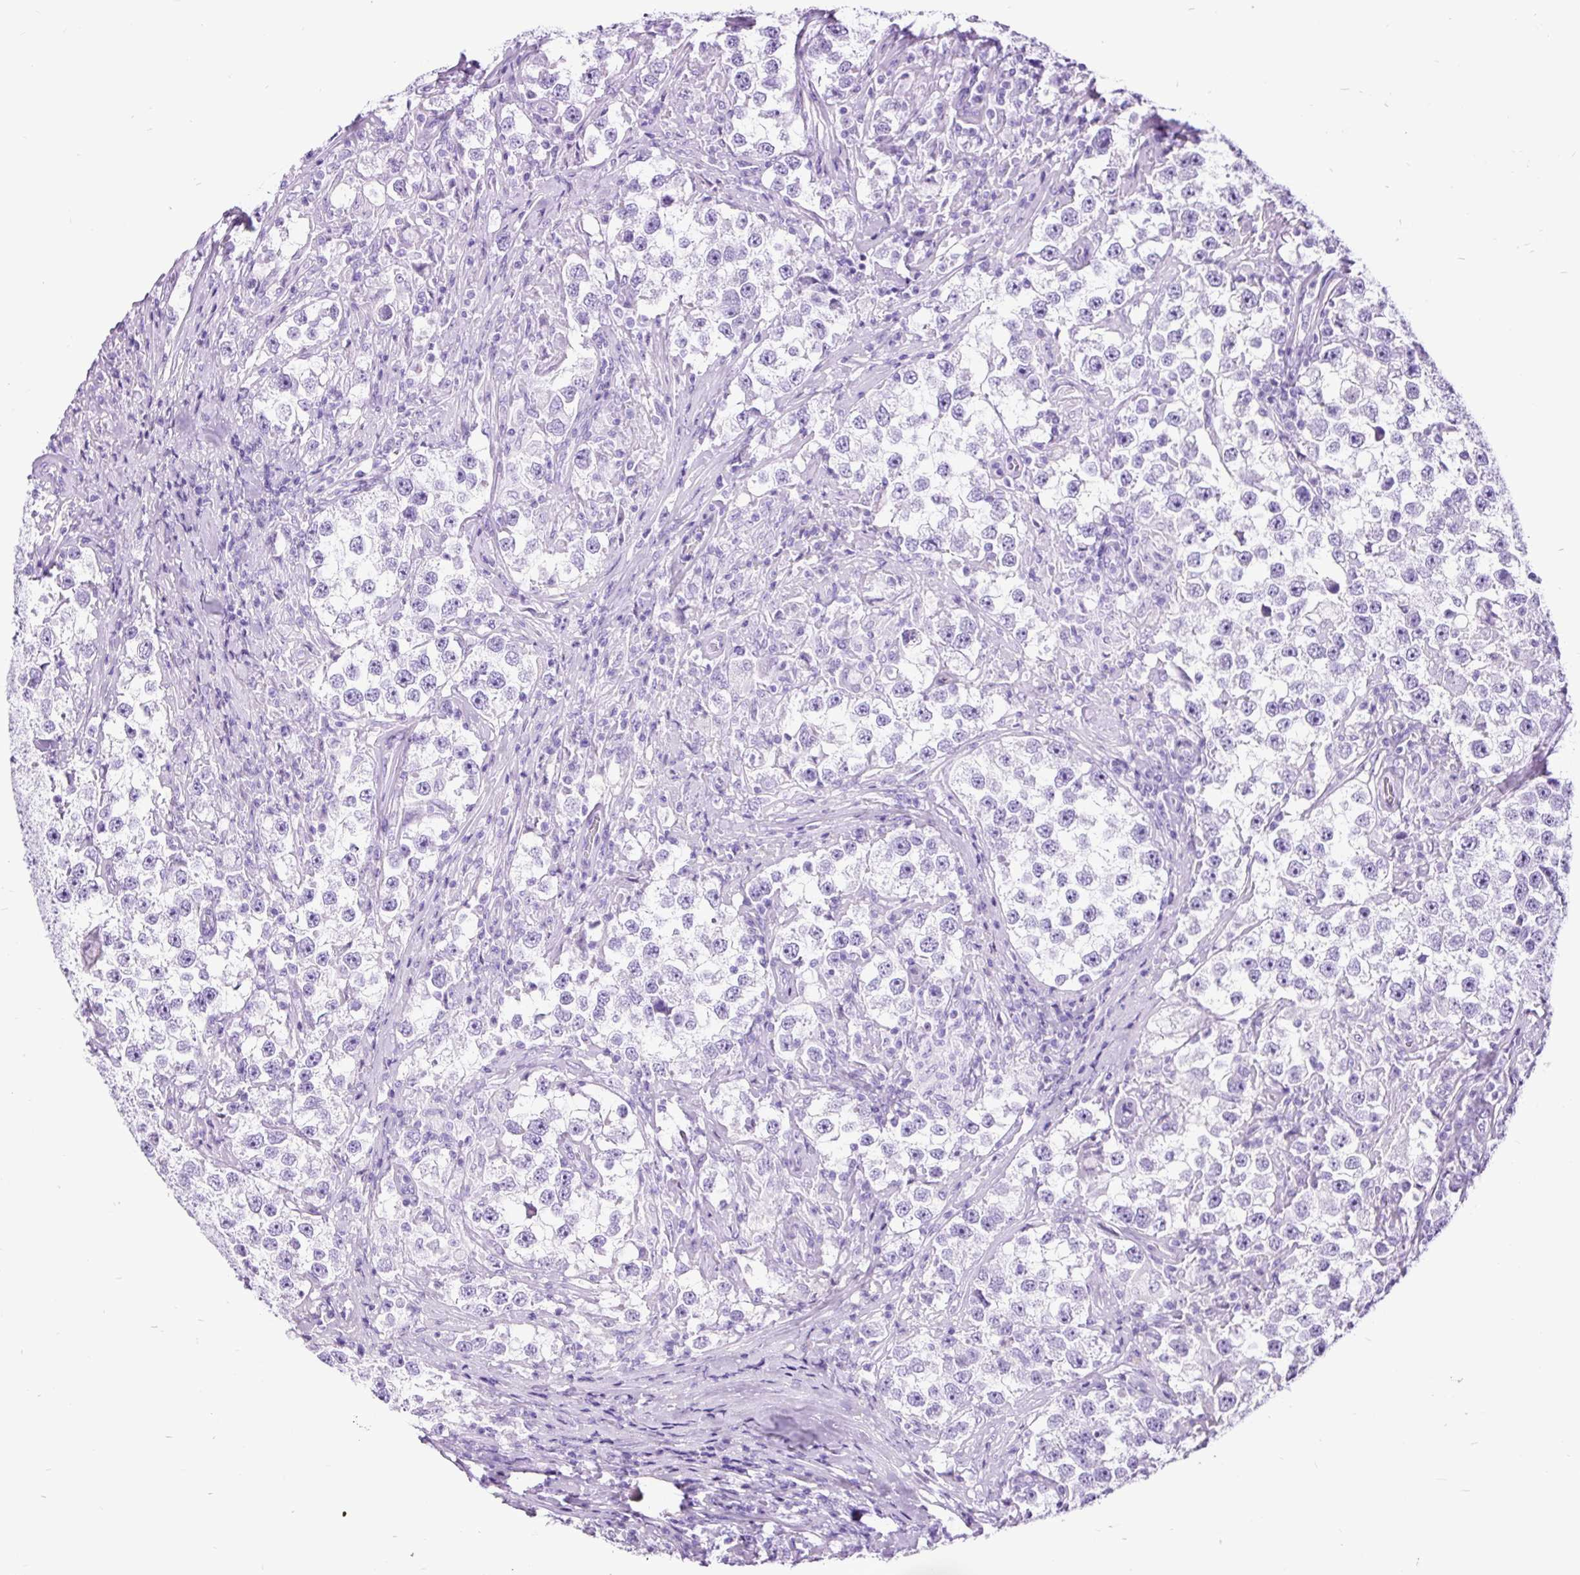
{"staining": {"intensity": "negative", "quantity": "none", "location": "none"}, "tissue": "testis cancer", "cell_type": "Tumor cells", "image_type": "cancer", "snomed": [{"axis": "morphology", "description": "Seminoma, NOS"}, {"axis": "topography", "description": "Testis"}], "caption": "Immunohistochemical staining of testis cancer (seminoma) displays no significant expression in tumor cells.", "gene": "PDIA2", "patient": {"sex": "male", "age": 46}}